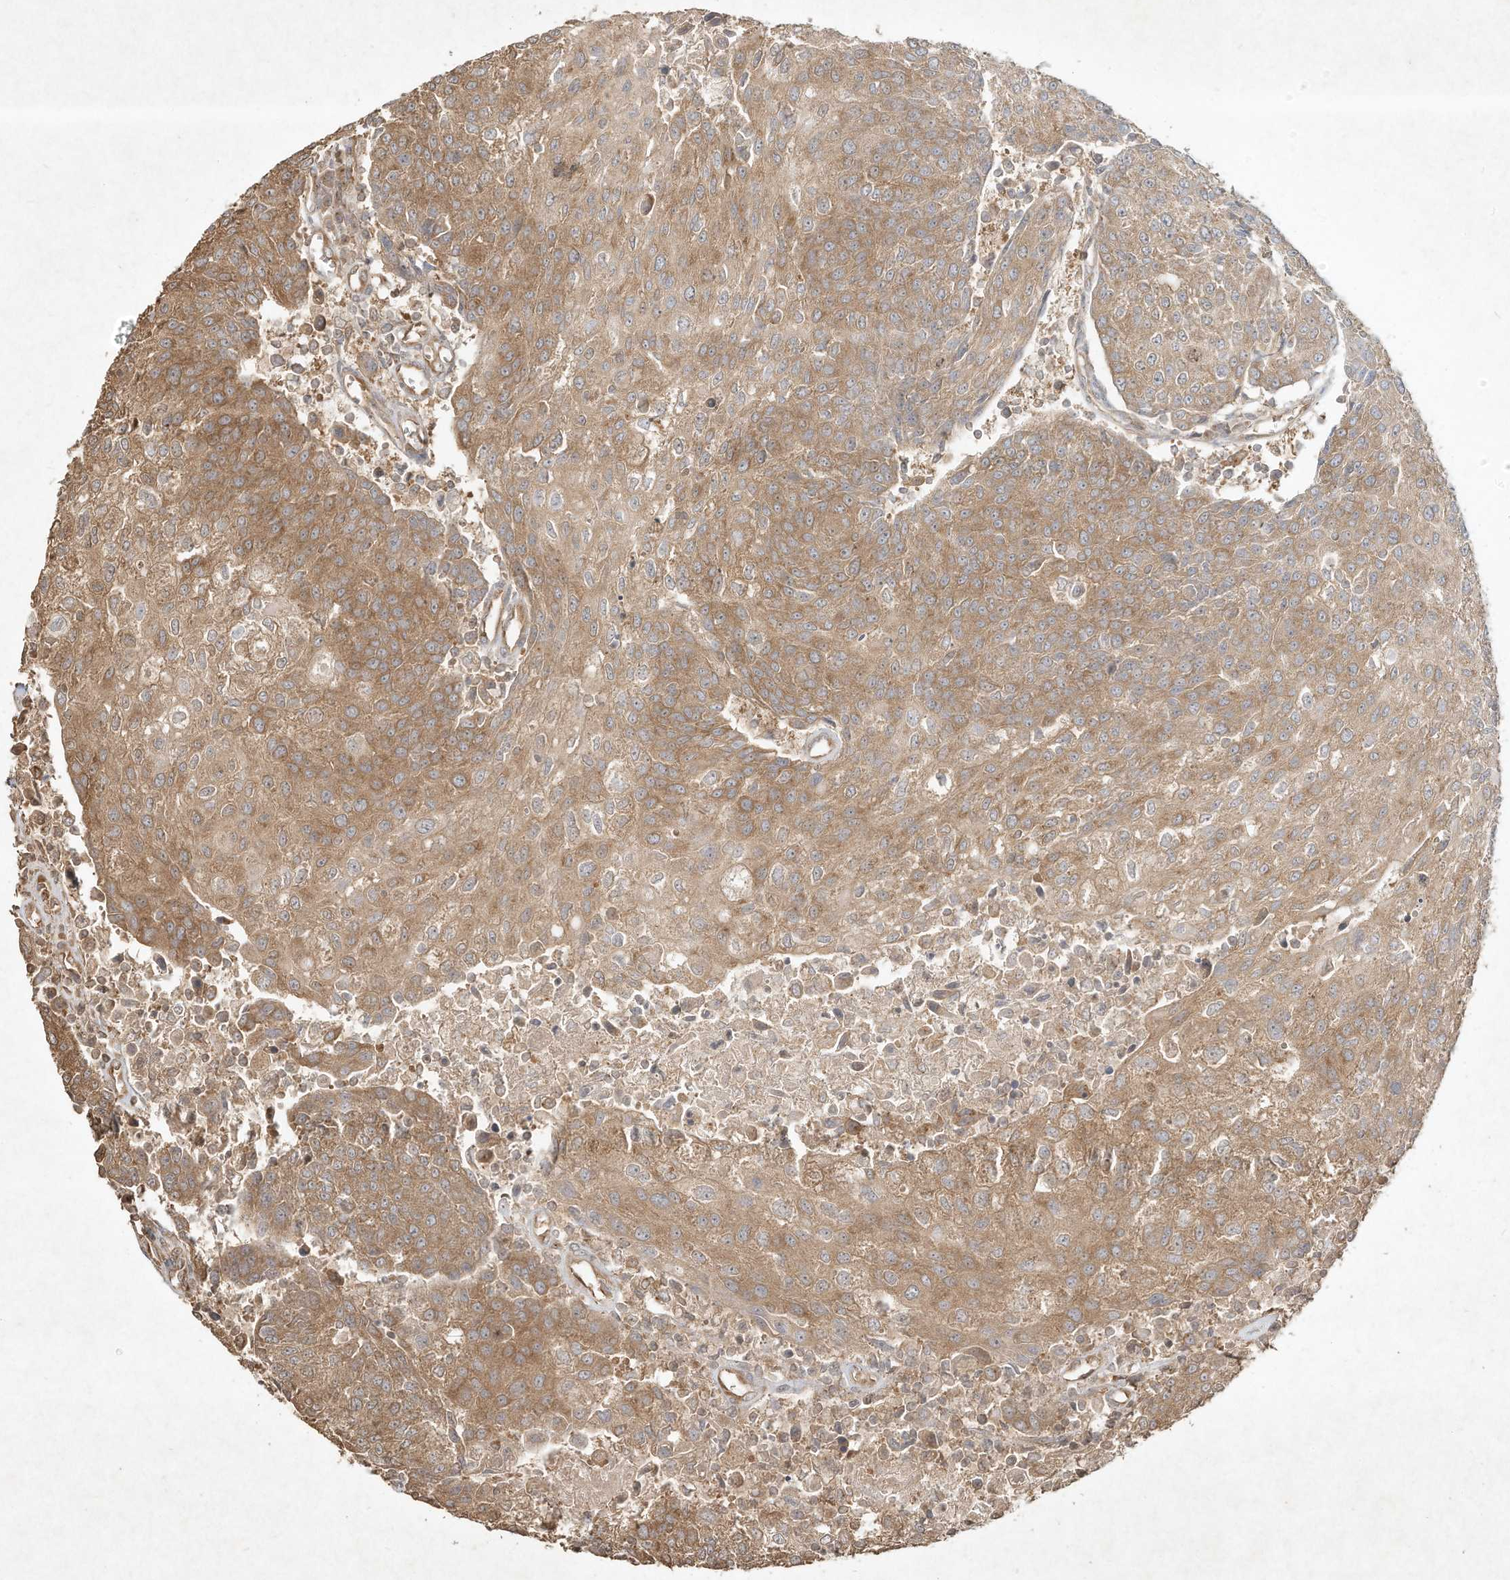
{"staining": {"intensity": "moderate", "quantity": ">75%", "location": "cytoplasmic/membranous"}, "tissue": "urothelial cancer", "cell_type": "Tumor cells", "image_type": "cancer", "snomed": [{"axis": "morphology", "description": "Urothelial carcinoma, High grade"}, {"axis": "topography", "description": "Urinary bladder"}], "caption": "The immunohistochemical stain shows moderate cytoplasmic/membranous expression in tumor cells of urothelial cancer tissue. Immunohistochemistry stains the protein of interest in brown and the nuclei are stained blue.", "gene": "DYNC1I2", "patient": {"sex": "female", "age": 85}}